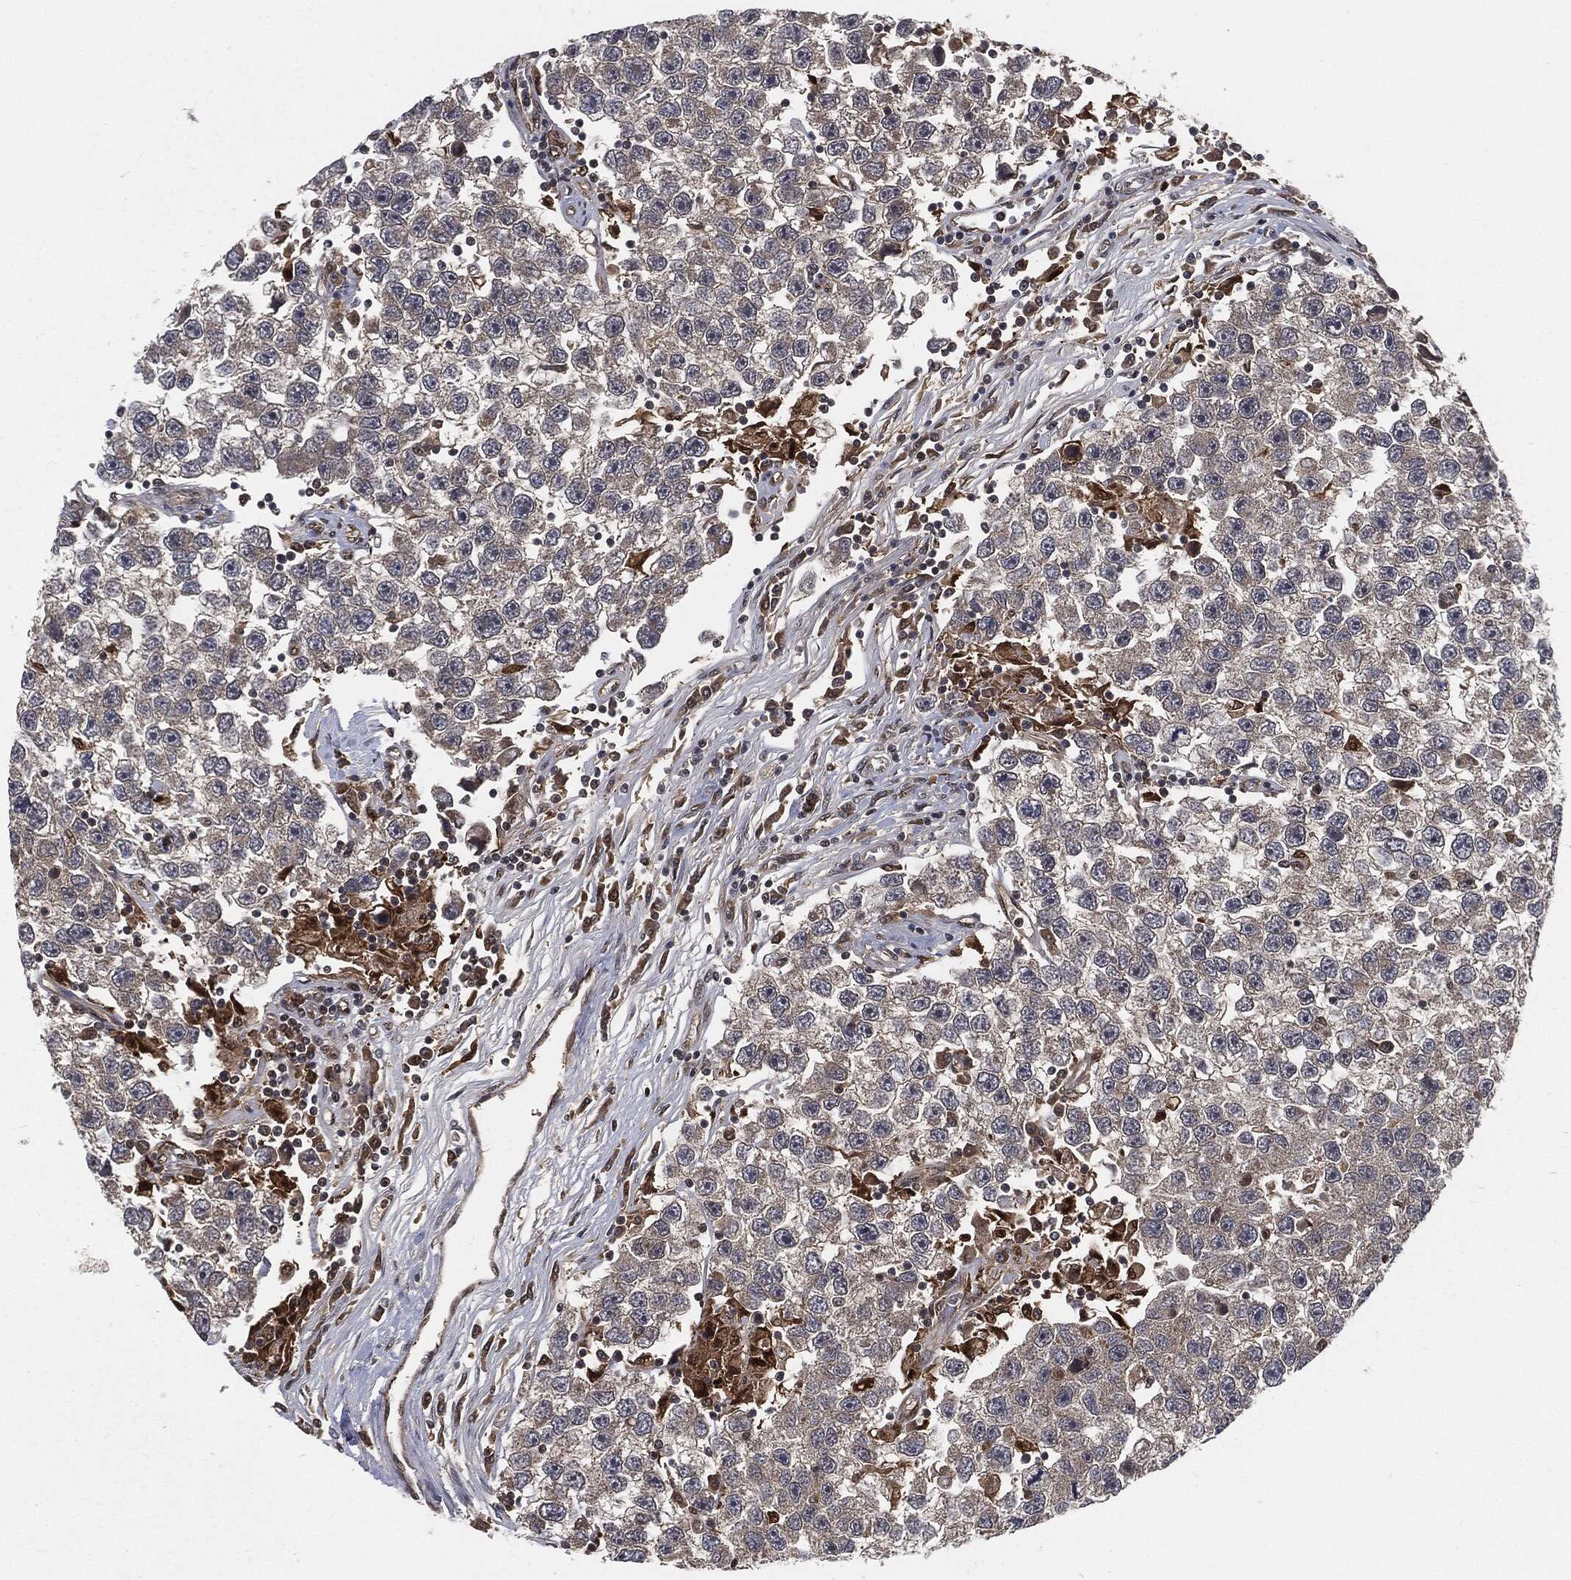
{"staining": {"intensity": "negative", "quantity": "none", "location": "none"}, "tissue": "testis cancer", "cell_type": "Tumor cells", "image_type": "cancer", "snomed": [{"axis": "morphology", "description": "Seminoma, NOS"}, {"axis": "topography", "description": "Testis"}], "caption": "IHC of human testis seminoma reveals no expression in tumor cells.", "gene": "CAPRIN2", "patient": {"sex": "male", "age": 26}}